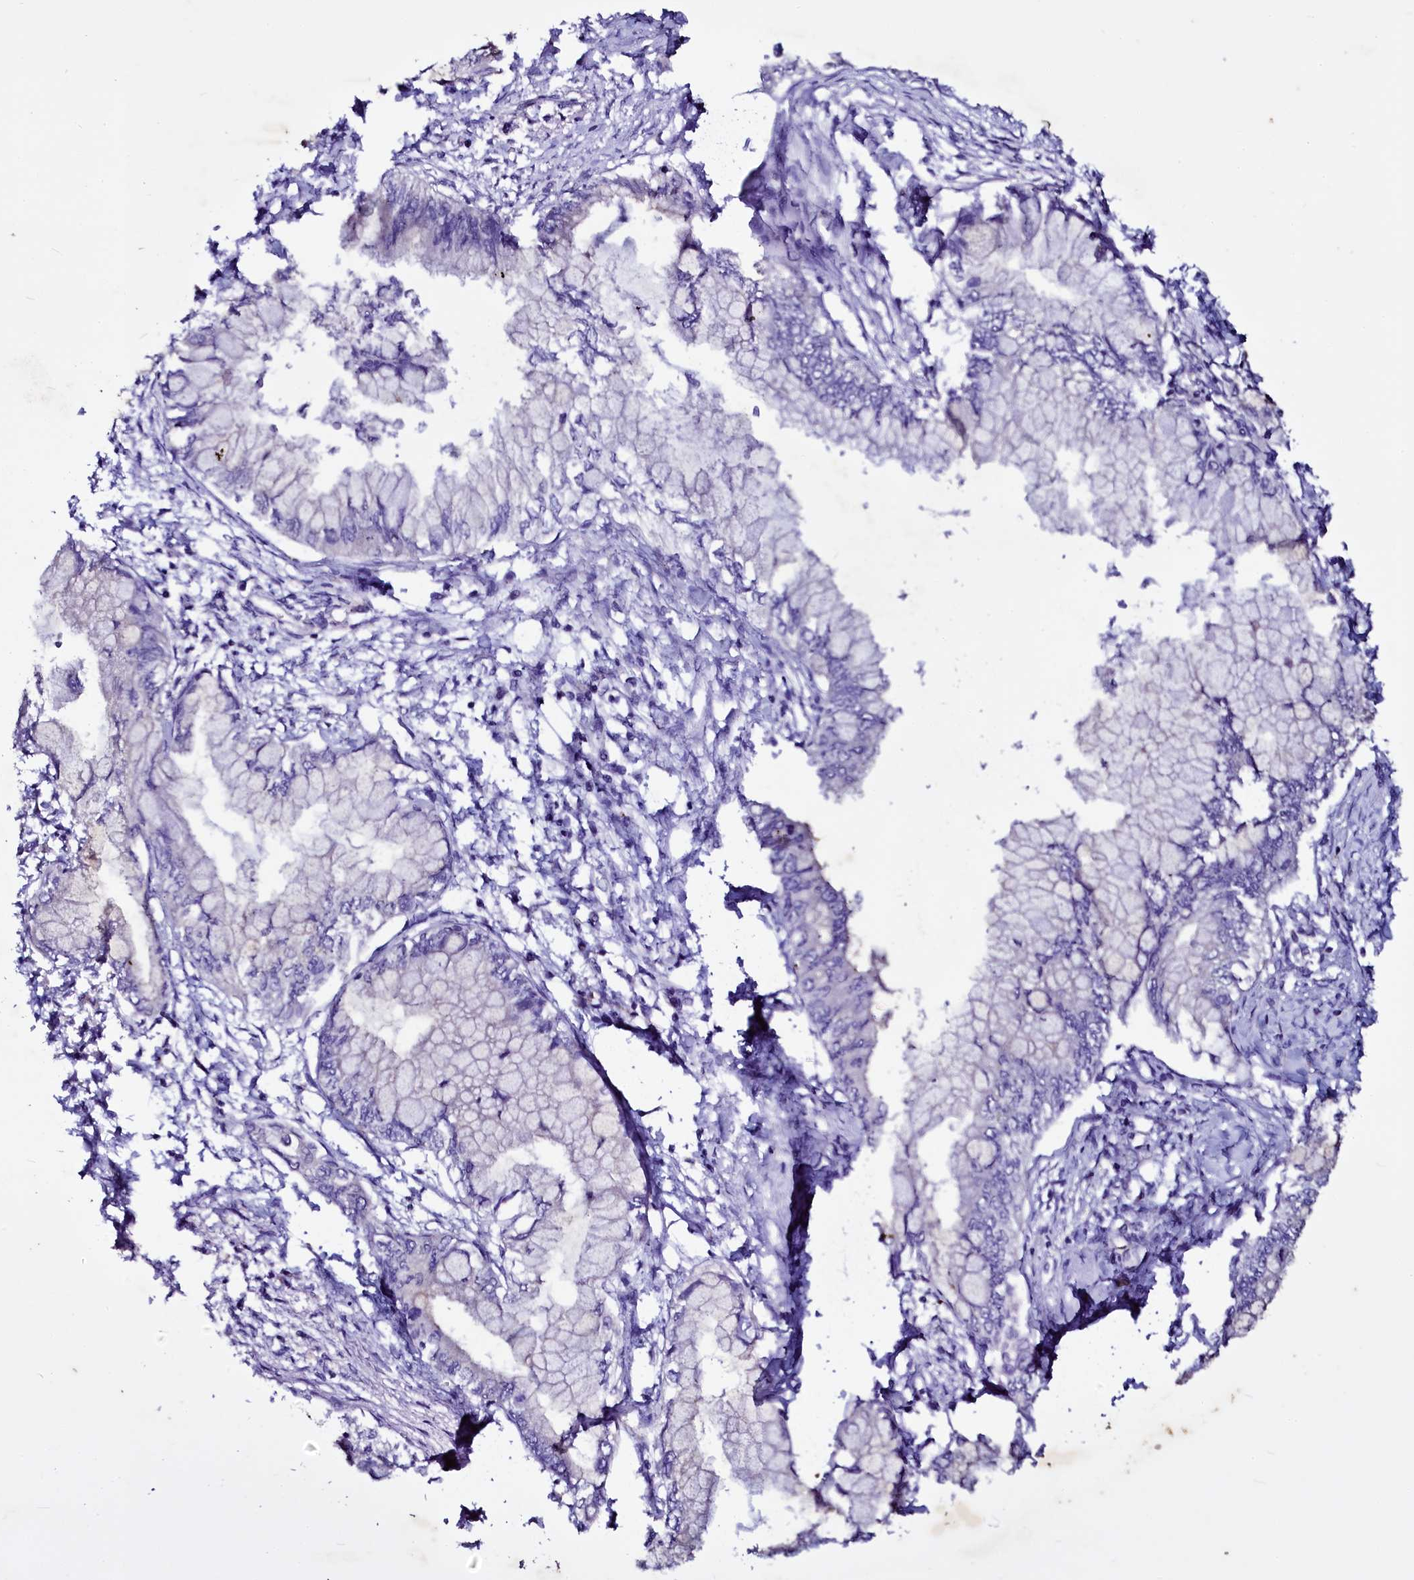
{"staining": {"intensity": "negative", "quantity": "none", "location": "none"}, "tissue": "pancreatic cancer", "cell_type": "Tumor cells", "image_type": "cancer", "snomed": [{"axis": "morphology", "description": "Adenocarcinoma, NOS"}, {"axis": "topography", "description": "Pancreas"}], "caption": "Human pancreatic adenocarcinoma stained for a protein using immunohistochemistry (IHC) displays no positivity in tumor cells.", "gene": "SELENOT", "patient": {"sex": "male", "age": 48}}